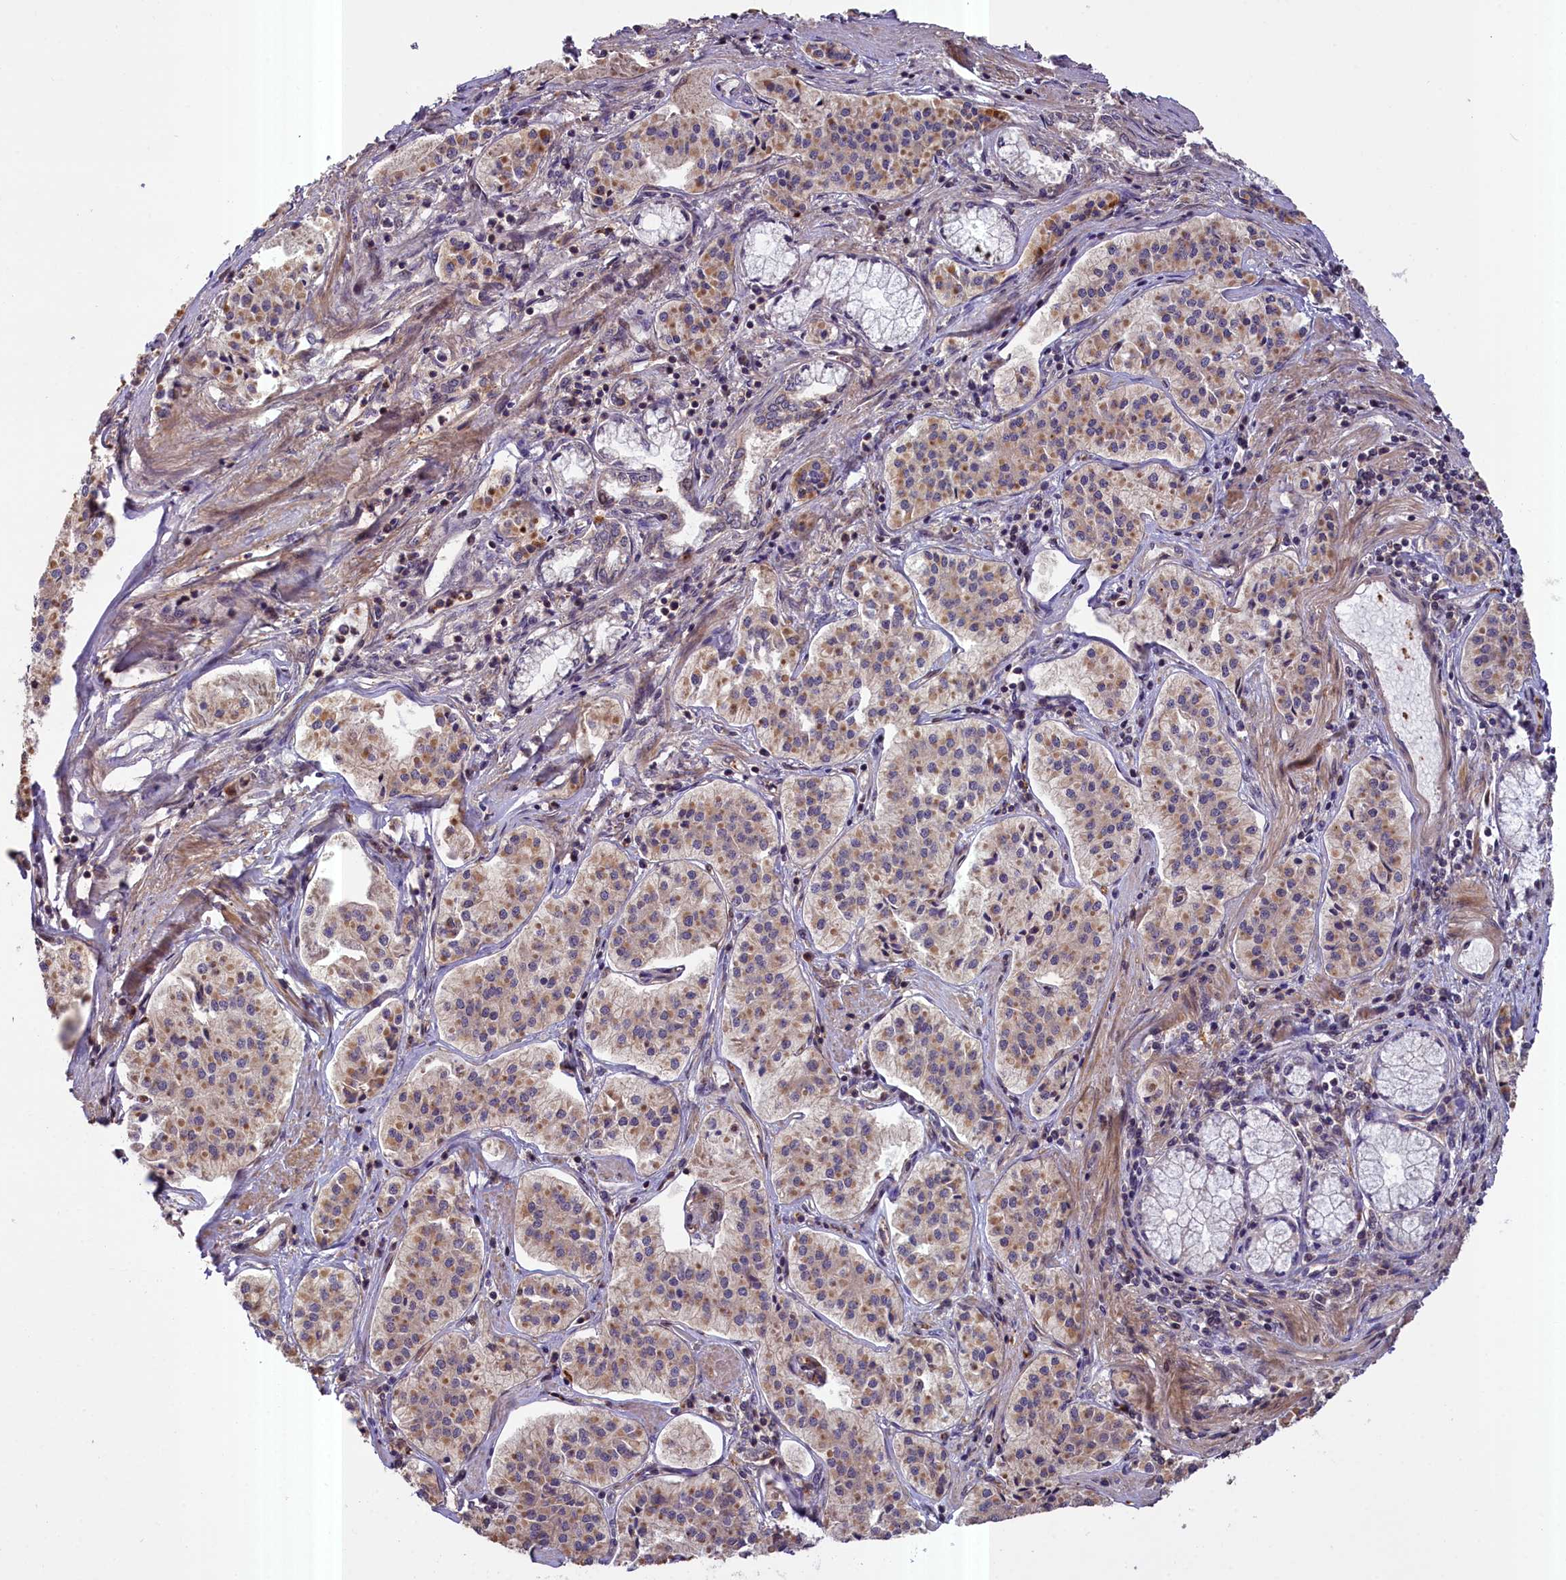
{"staining": {"intensity": "moderate", "quantity": "25%-75%", "location": "cytoplasmic/membranous"}, "tissue": "pancreatic cancer", "cell_type": "Tumor cells", "image_type": "cancer", "snomed": [{"axis": "morphology", "description": "Adenocarcinoma, NOS"}, {"axis": "topography", "description": "Pancreas"}], "caption": "About 25%-75% of tumor cells in adenocarcinoma (pancreatic) show moderate cytoplasmic/membranous protein positivity as visualized by brown immunohistochemical staining.", "gene": "FUZ", "patient": {"sex": "female", "age": 50}}